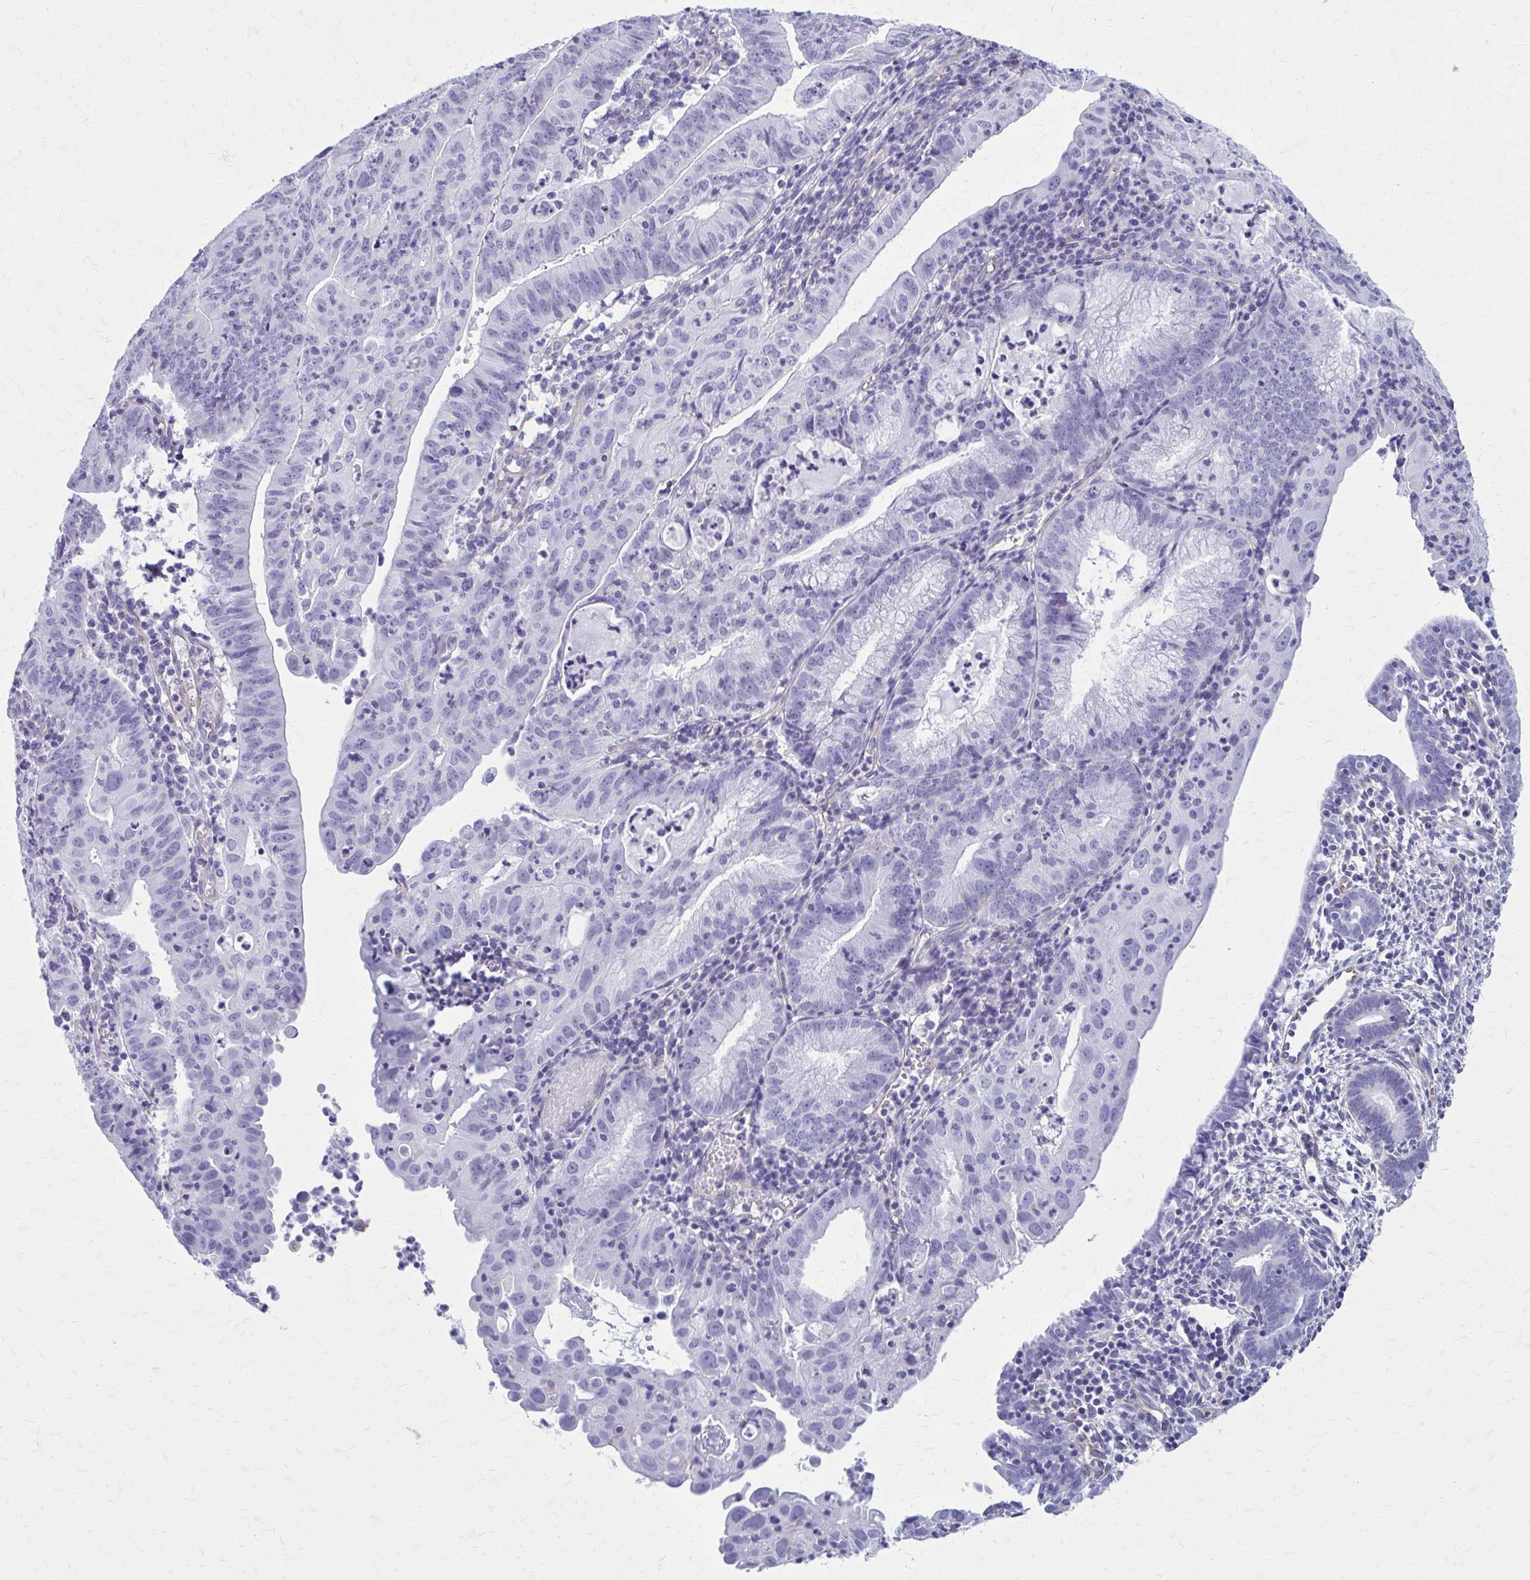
{"staining": {"intensity": "negative", "quantity": "none", "location": "none"}, "tissue": "endometrial cancer", "cell_type": "Tumor cells", "image_type": "cancer", "snomed": [{"axis": "morphology", "description": "Adenocarcinoma, NOS"}, {"axis": "topography", "description": "Endometrium"}], "caption": "This is a image of IHC staining of adenocarcinoma (endometrial), which shows no staining in tumor cells.", "gene": "GFAP", "patient": {"sex": "female", "age": 60}}